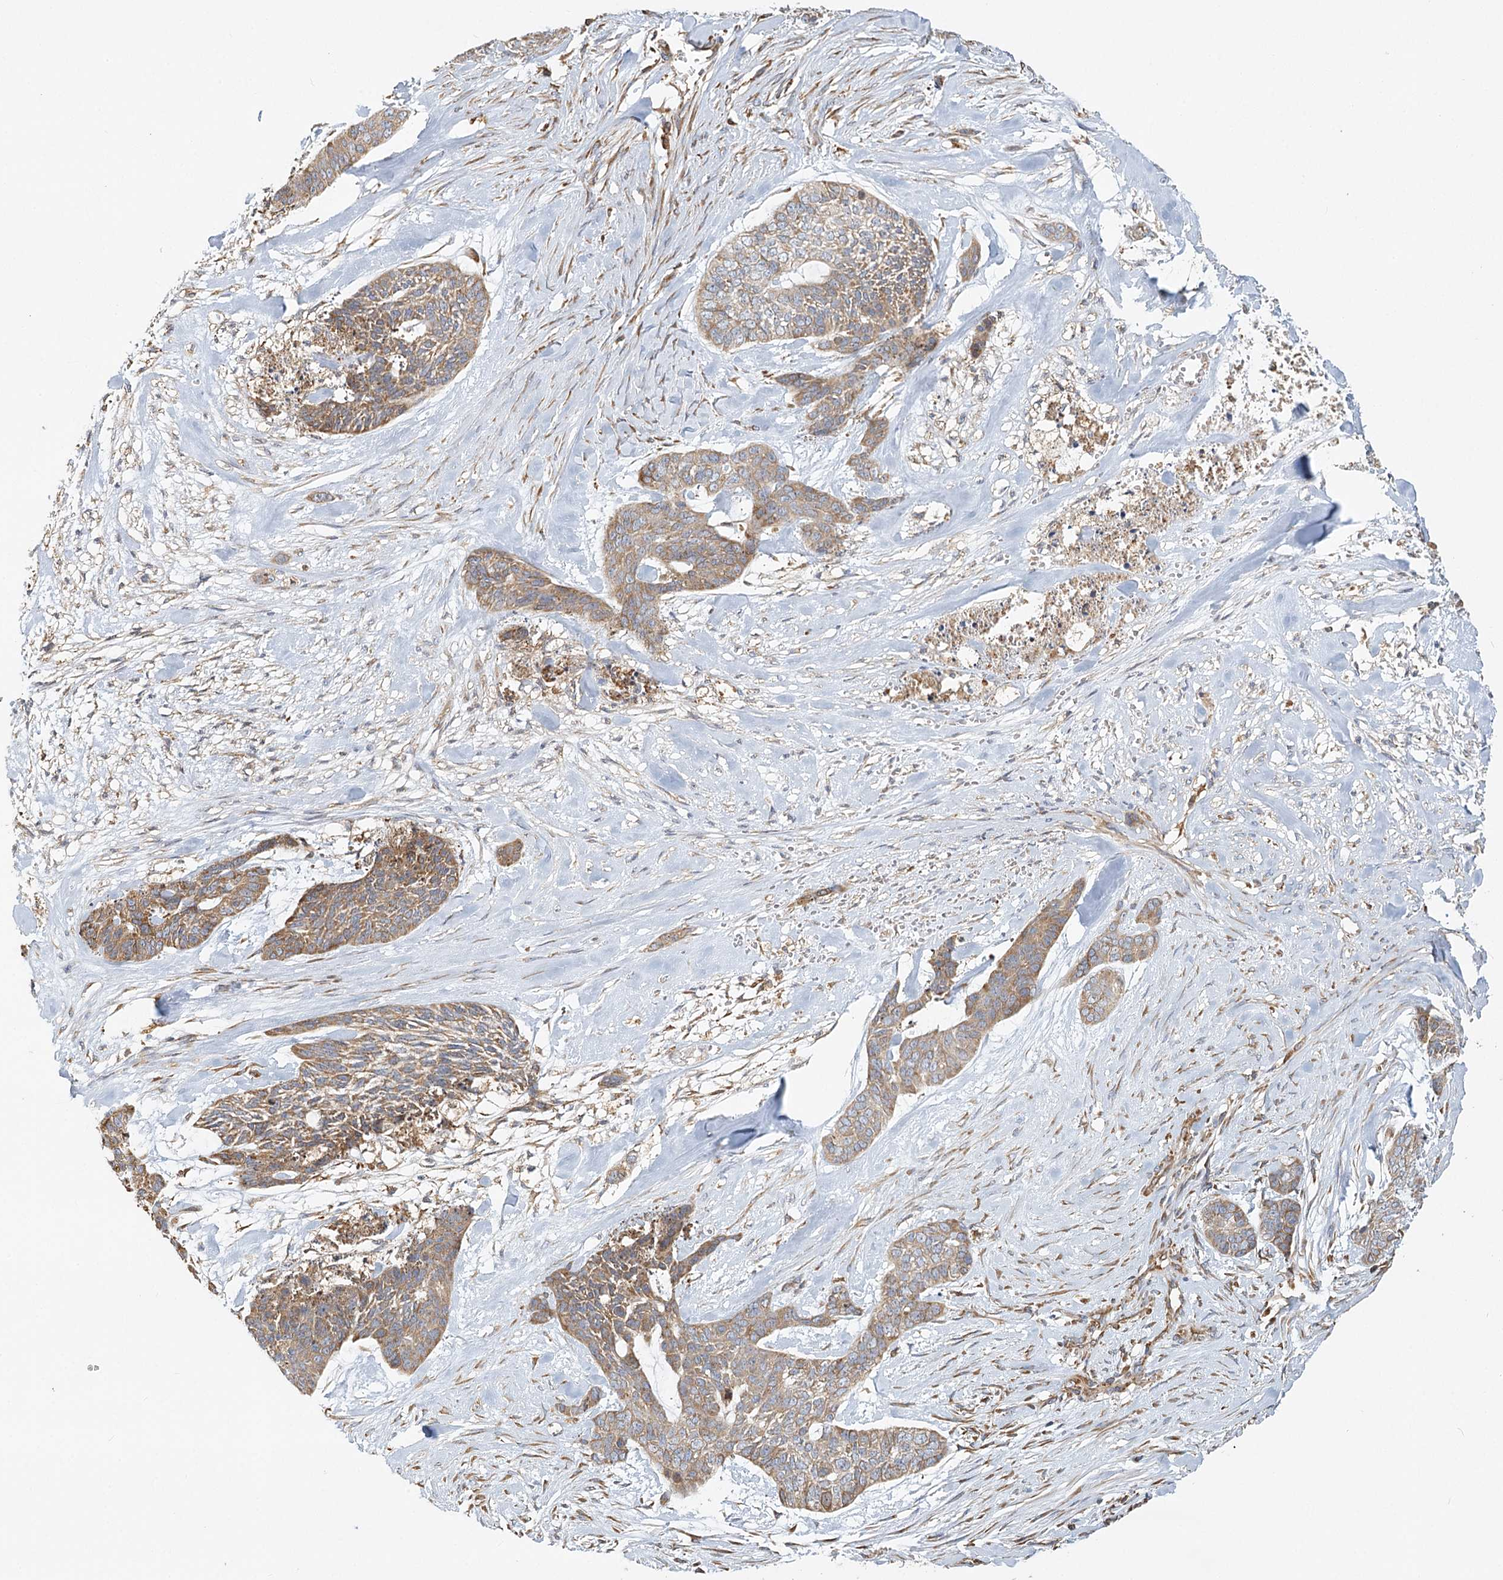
{"staining": {"intensity": "weak", "quantity": ">75%", "location": "cytoplasmic/membranous"}, "tissue": "skin cancer", "cell_type": "Tumor cells", "image_type": "cancer", "snomed": [{"axis": "morphology", "description": "Basal cell carcinoma"}, {"axis": "topography", "description": "Skin"}], "caption": "High-magnification brightfield microscopy of skin cancer (basal cell carcinoma) stained with DAB (3,3'-diaminobenzidine) (brown) and counterstained with hematoxylin (blue). tumor cells exhibit weak cytoplasmic/membranous staining is appreciated in approximately>75% of cells.", "gene": "TAS1R1", "patient": {"sex": "female", "age": 64}}